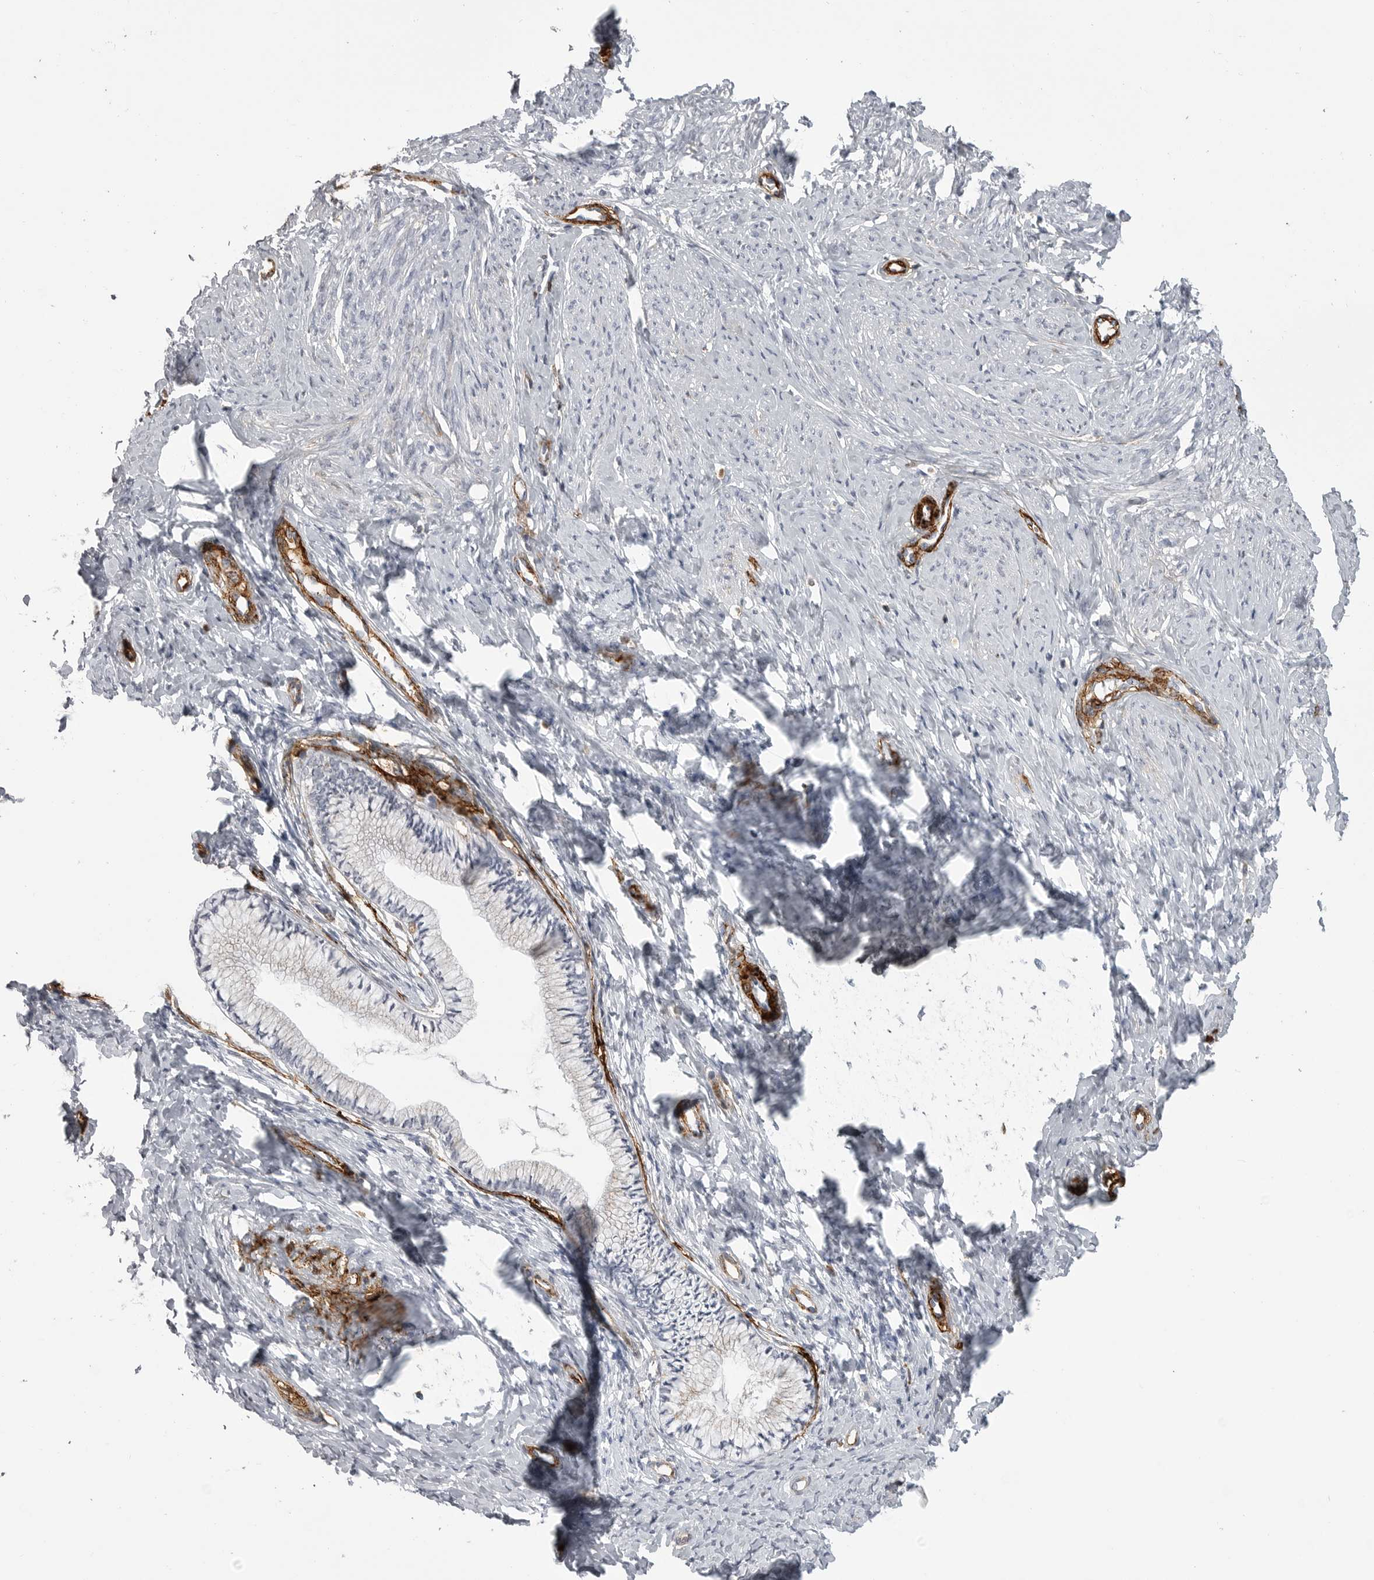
{"staining": {"intensity": "negative", "quantity": "none", "location": "none"}, "tissue": "cervix", "cell_type": "Glandular cells", "image_type": "normal", "snomed": [{"axis": "morphology", "description": "Normal tissue, NOS"}, {"axis": "topography", "description": "Cervix"}], "caption": "Unremarkable cervix was stained to show a protein in brown. There is no significant staining in glandular cells.", "gene": "AOC3", "patient": {"sex": "female", "age": 36}}